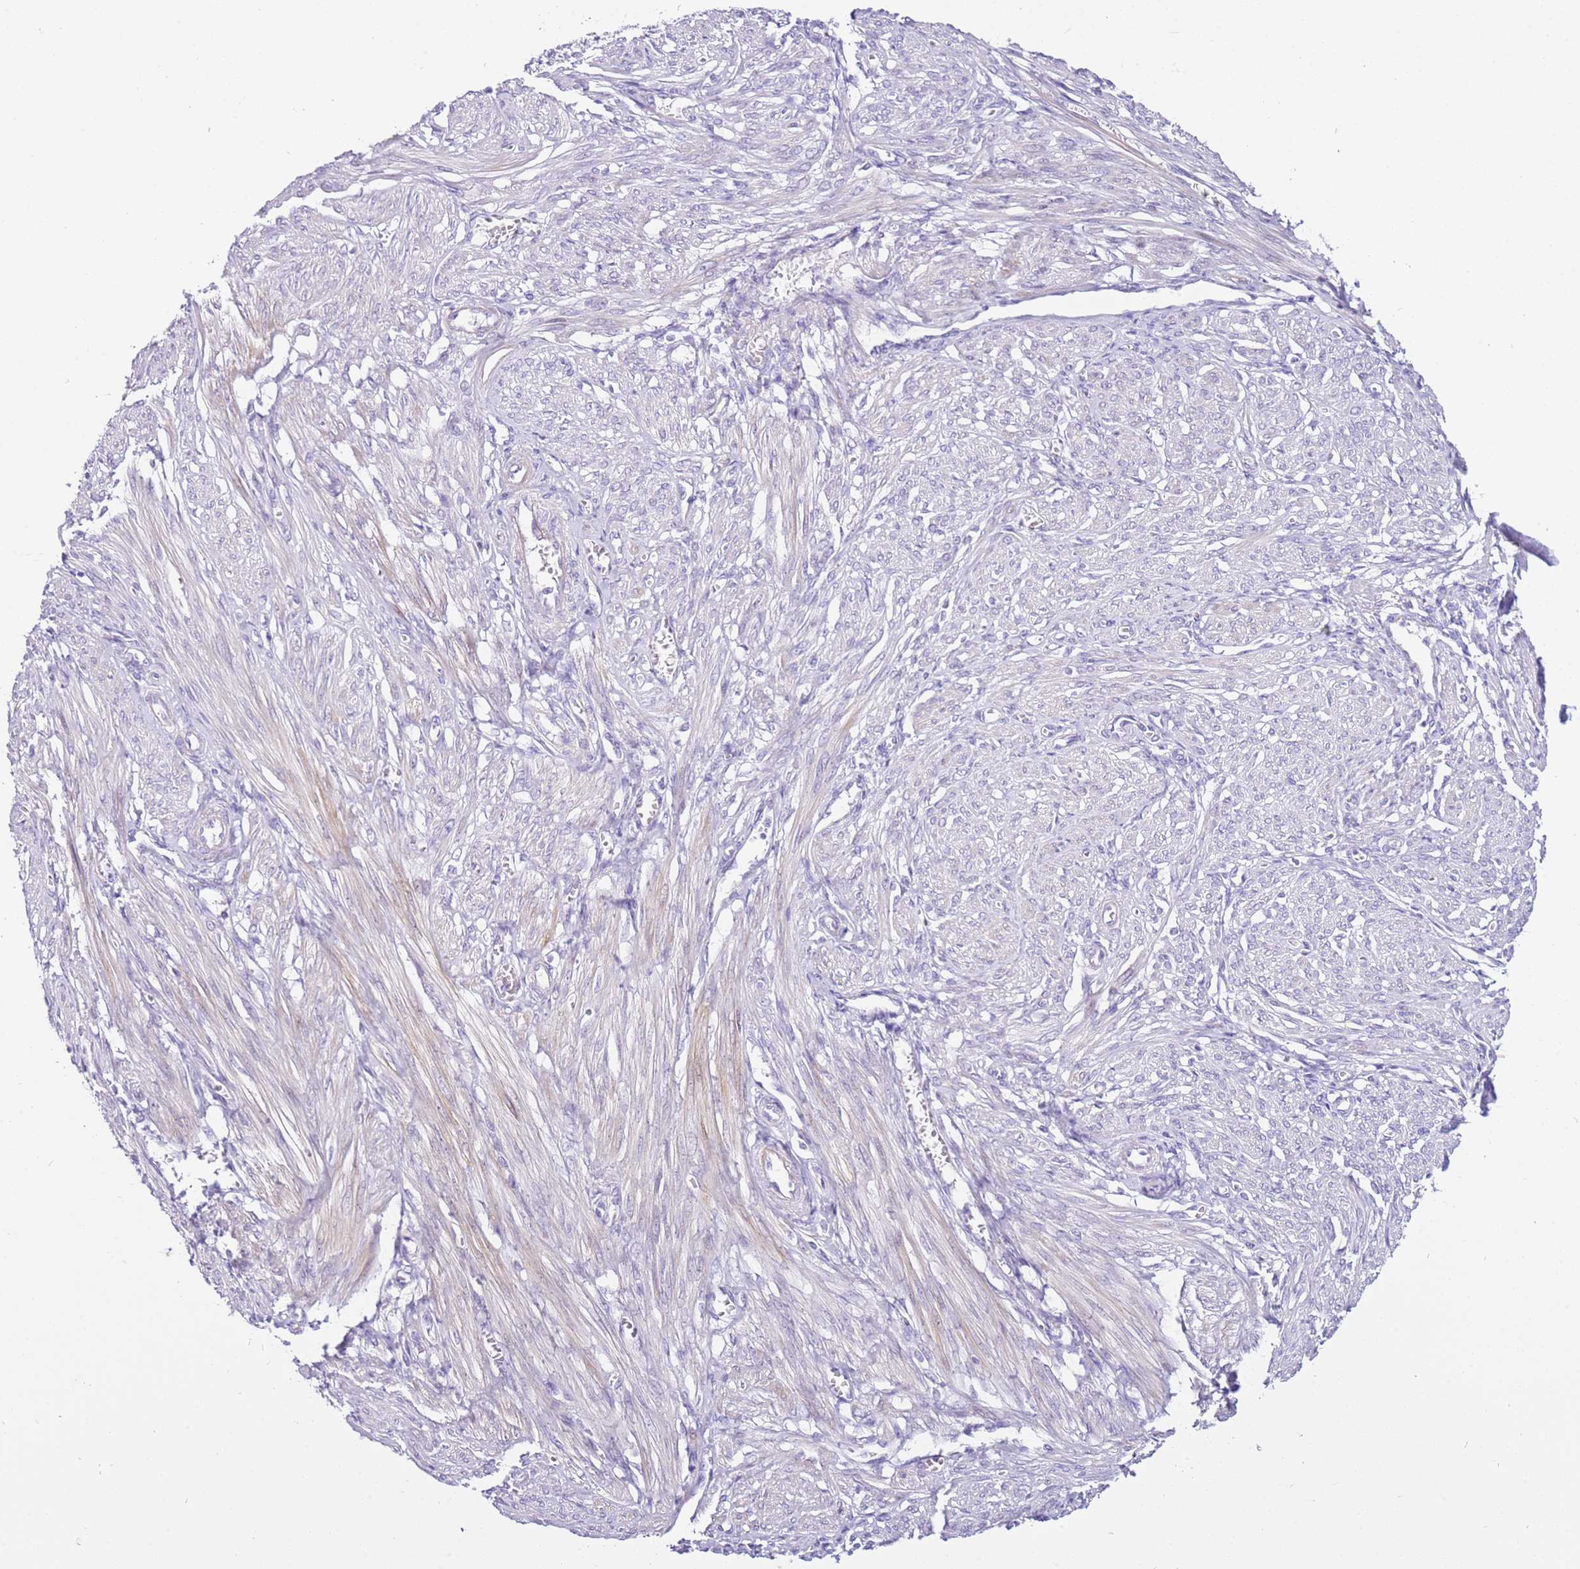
{"staining": {"intensity": "negative", "quantity": "none", "location": "none"}, "tissue": "smooth muscle", "cell_type": "Smooth muscle cells", "image_type": "normal", "snomed": [{"axis": "morphology", "description": "Normal tissue, NOS"}, {"axis": "topography", "description": "Smooth muscle"}], "caption": "A micrograph of smooth muscle stained for a protein reveals no brown staining in smooth muscle cells. The staining was performed using DAB (3,3'-diaminobenzidine) to visualize the protein expression in brown, while the nuclei were stained in blue with hematoxylin (Magnification: 20x).", "gene": "HGD", "patient": {"sex": "female", "age": 39}}